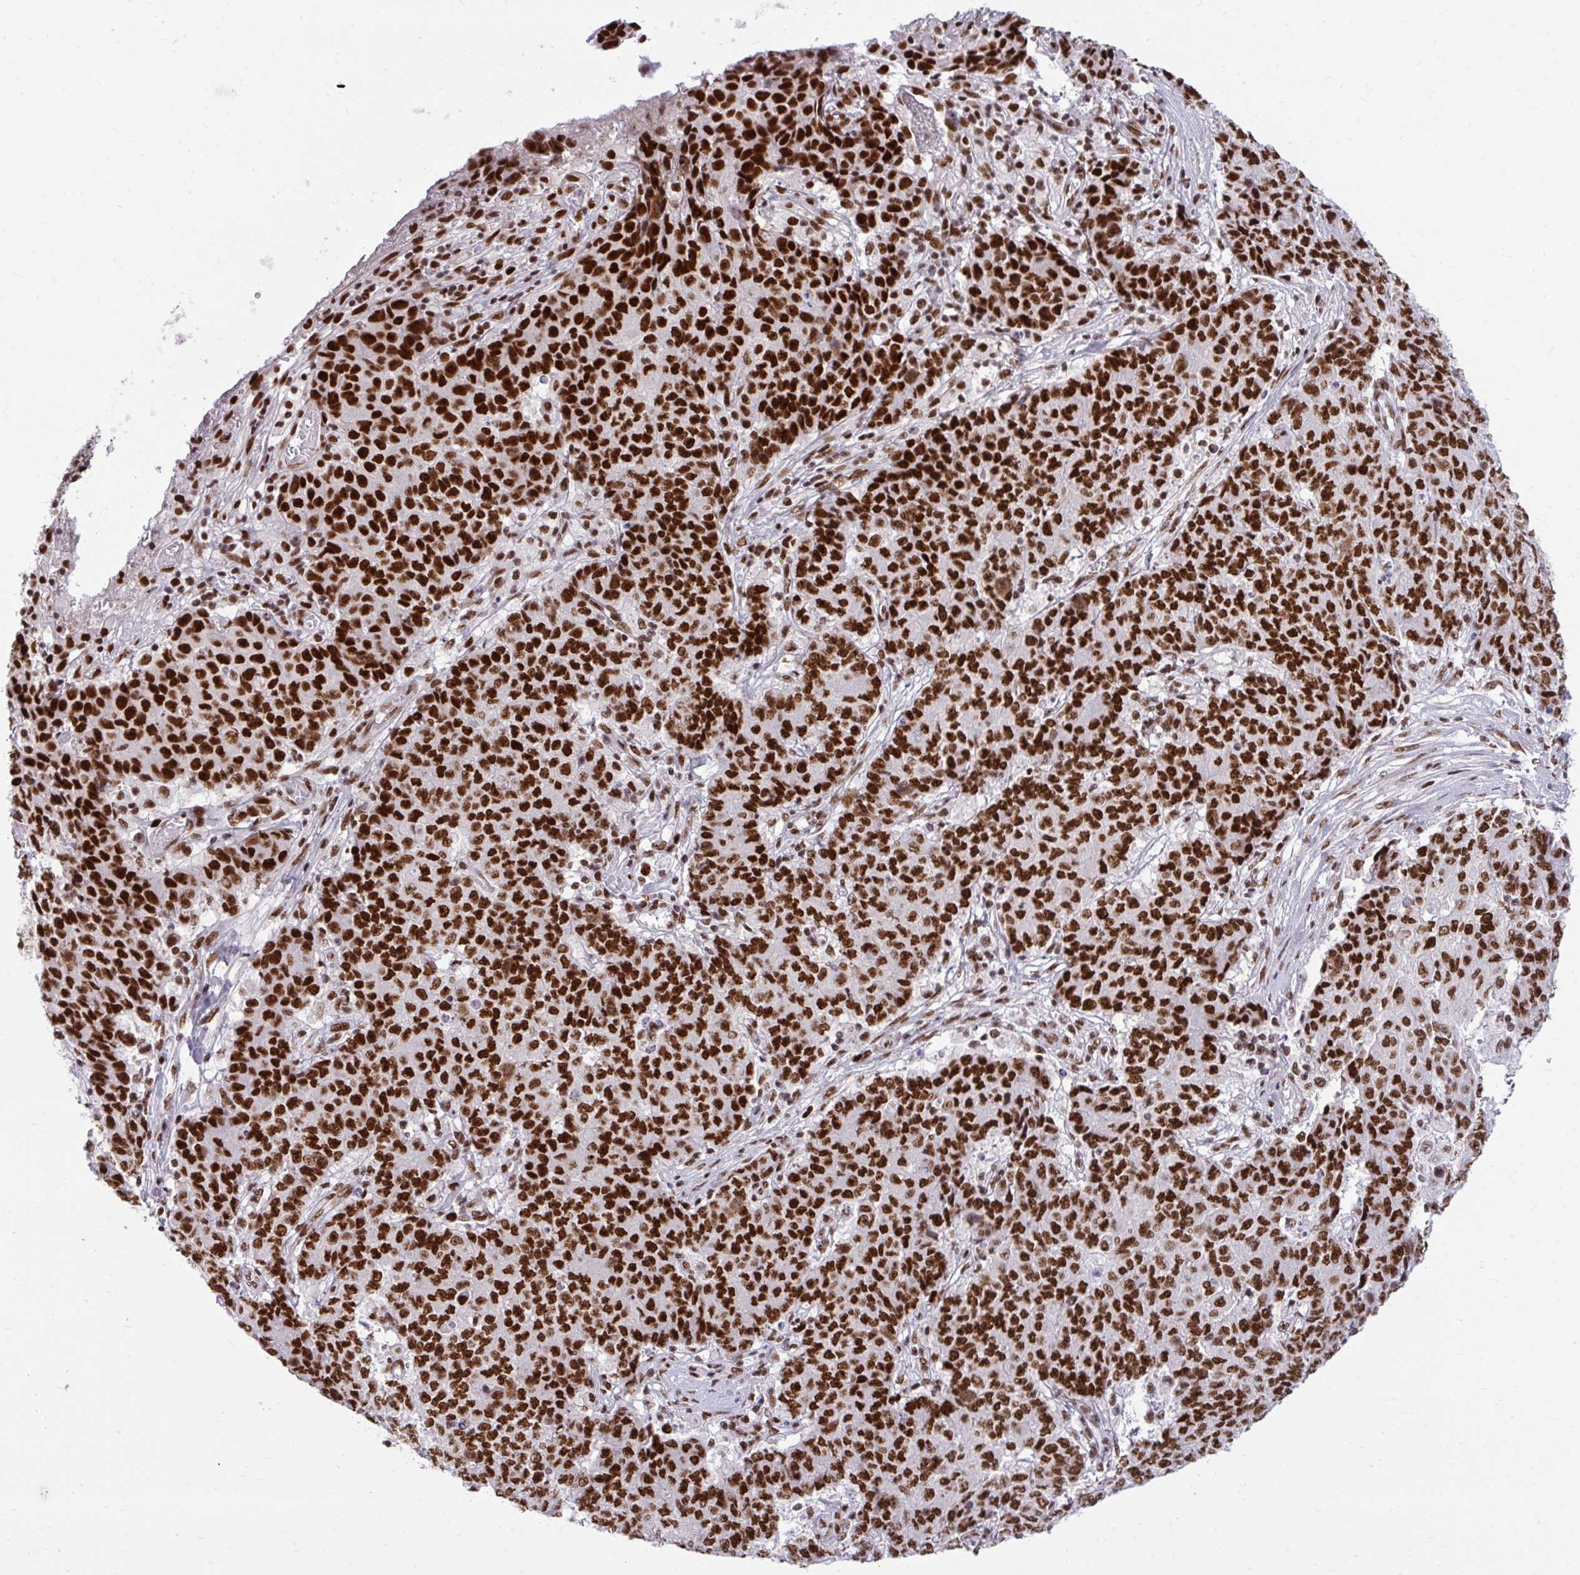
{"staining": {"intensity": "strong", "quantity": ">75%", "location": "nuclear"}, "tissue": "ovarian cancer", "cell_type": "Tumor cells", "image_type": "cancer", "snomed": [{"axis": "morphology", "description": "Carcinoma, endometroid"}, {"axis": "topography", "description": "Ovary"}], "caption": "A histopathology image showing strong nuclear expression in about >75% of tumor cells in ovarian cancer, as visualized by brown immunohistochemical staining.", "gene": "CDYL", "patient": {"sex": "female", "age": 42}}